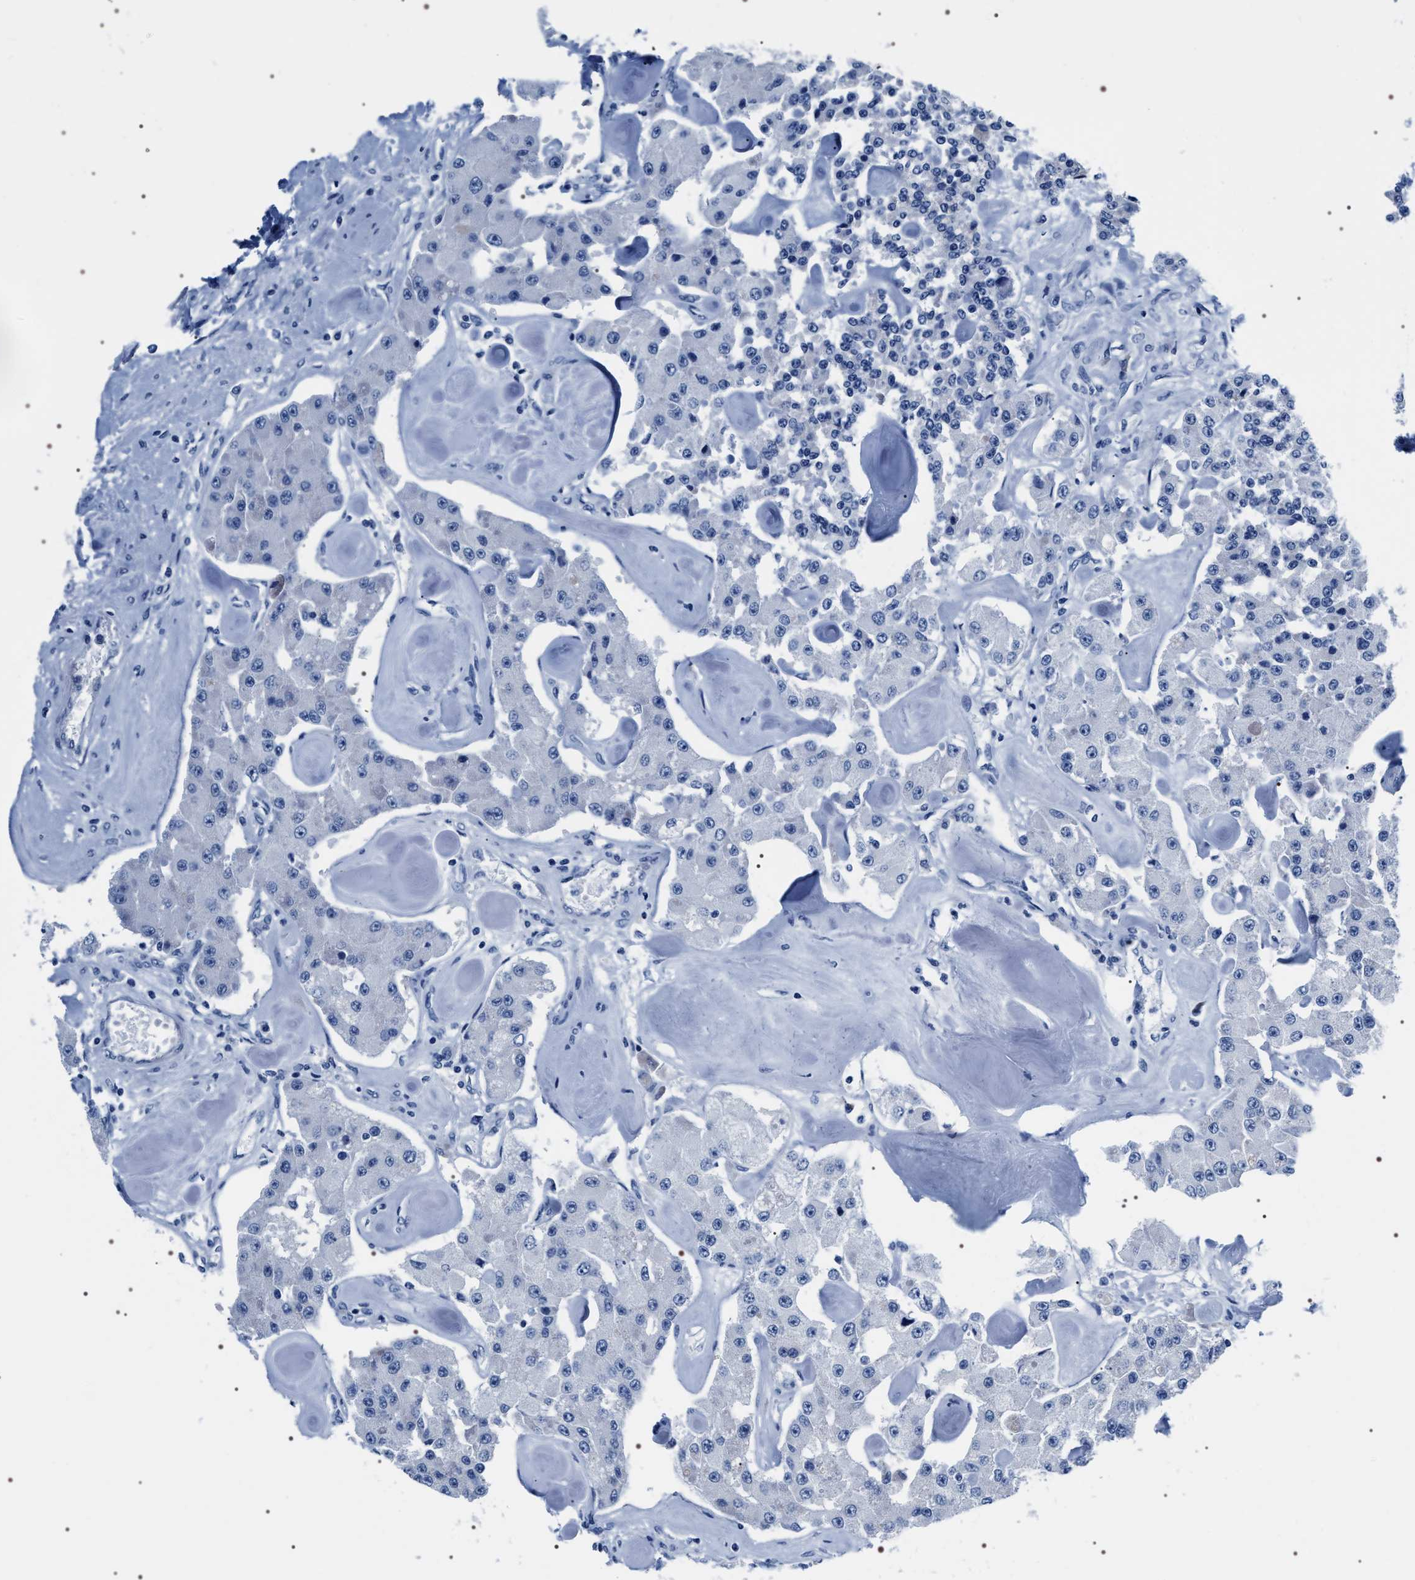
{"staining": {"intensity": "negative", "quantity": "none", "location": "none"}, "tissue": "carcinoid", "cell_type": "Tumor cells", "image_type": "cancer", "snomed": [{"axis": "morphology", "description": "Carcinoid, malignant, NOS"}, {"axis": "topography", "description": "Pancreas"}], "caption": "There is no significant staining in tumor cells of carcinoid.", "gene": "ADH4", "patient": {"sex": "male", "age": 41}}